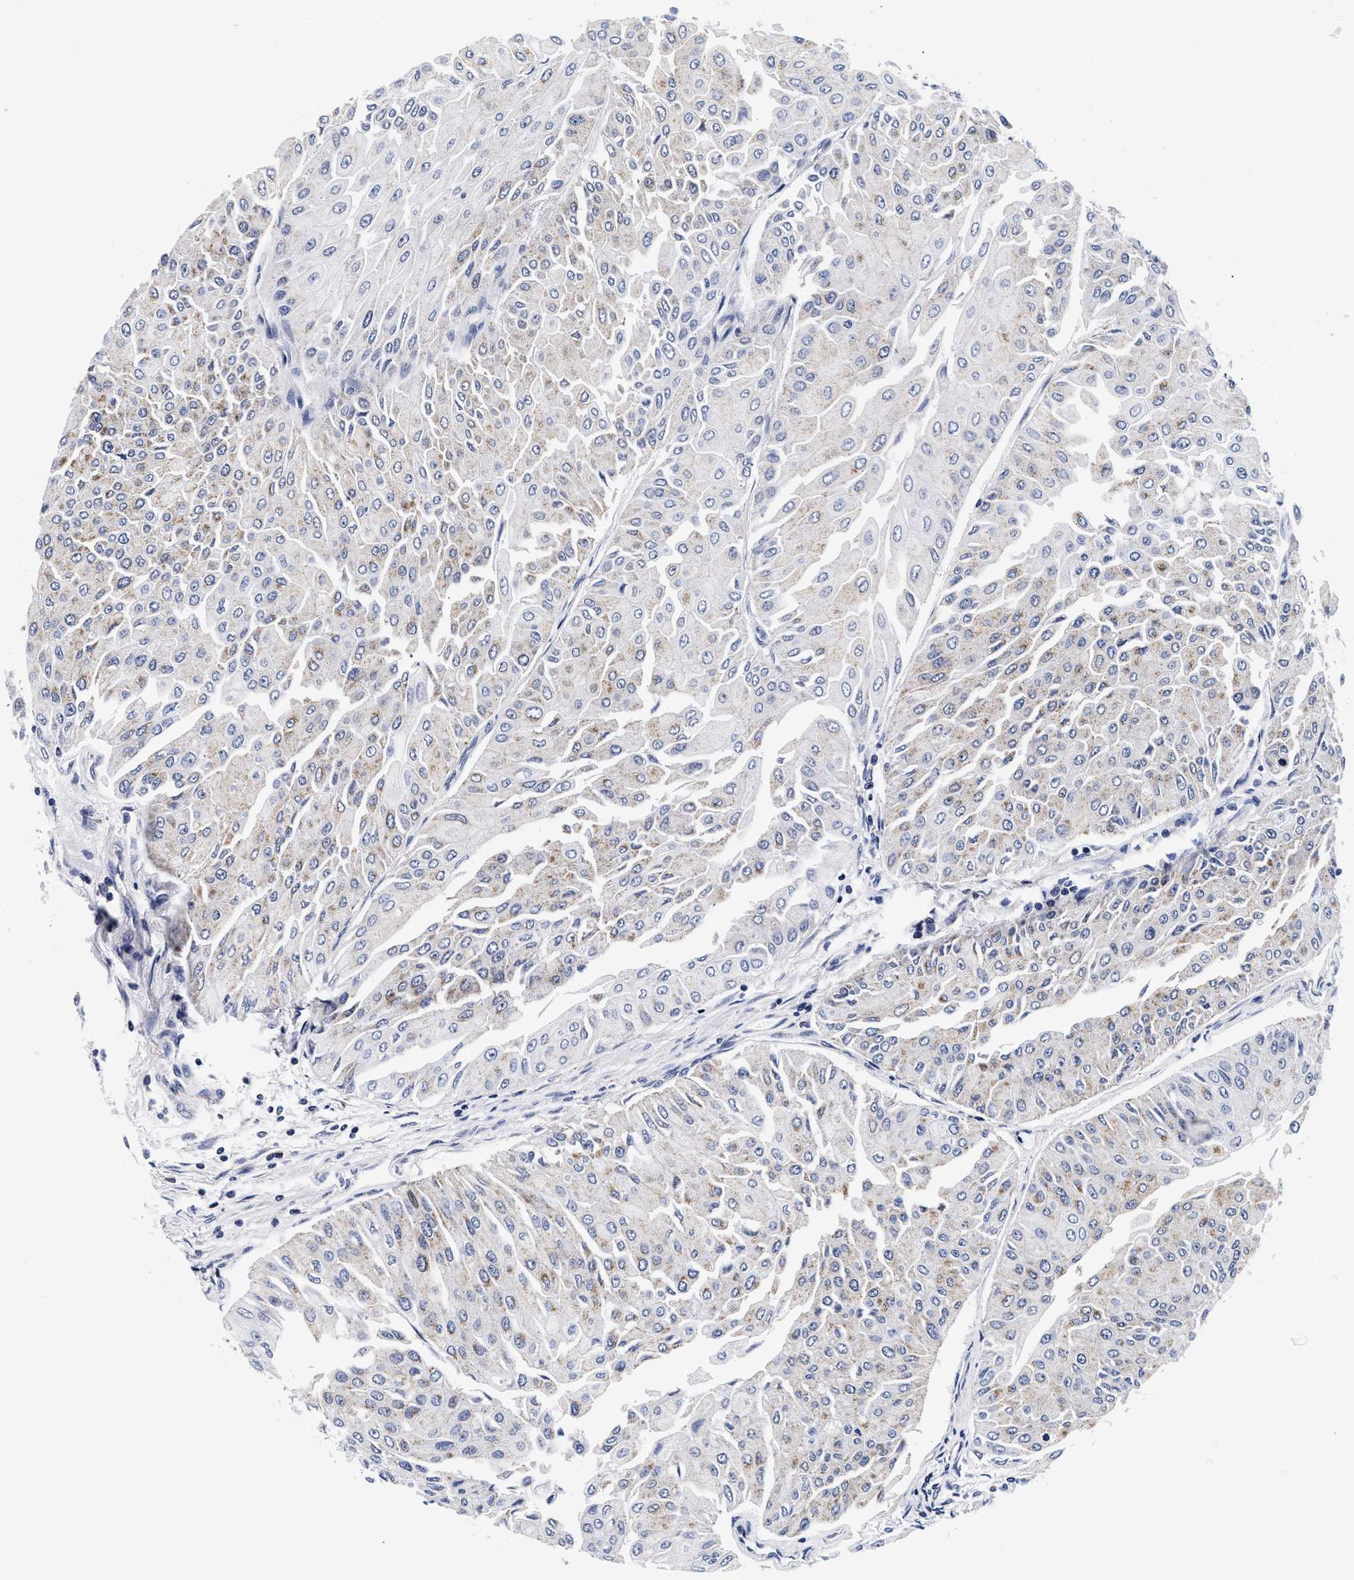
{"staining": {"intensity": "moderate", "quantity": "25%-75%", "location": "cytoplasmic/membranous"}, "tissue": "urothelial cancer", "cell_type": "Tumor cells", "image_type": "cancer", "snomed": [{"axis": "morphology", "description": "Urothelial carcinoma, Low grade"}, {"axis": "topography", "description": "Urinary bladder"}], "caption": "High-power microscopy captured an immunohistochemistry (IHC) image of low-grade urothelial carcinoma, revealing moderate cytoplasmic/membranous positivity in approximately 25%-75% of tumor cells.", "gene": "RAB3B", "patient": {"sex": "male", "age": 67}}